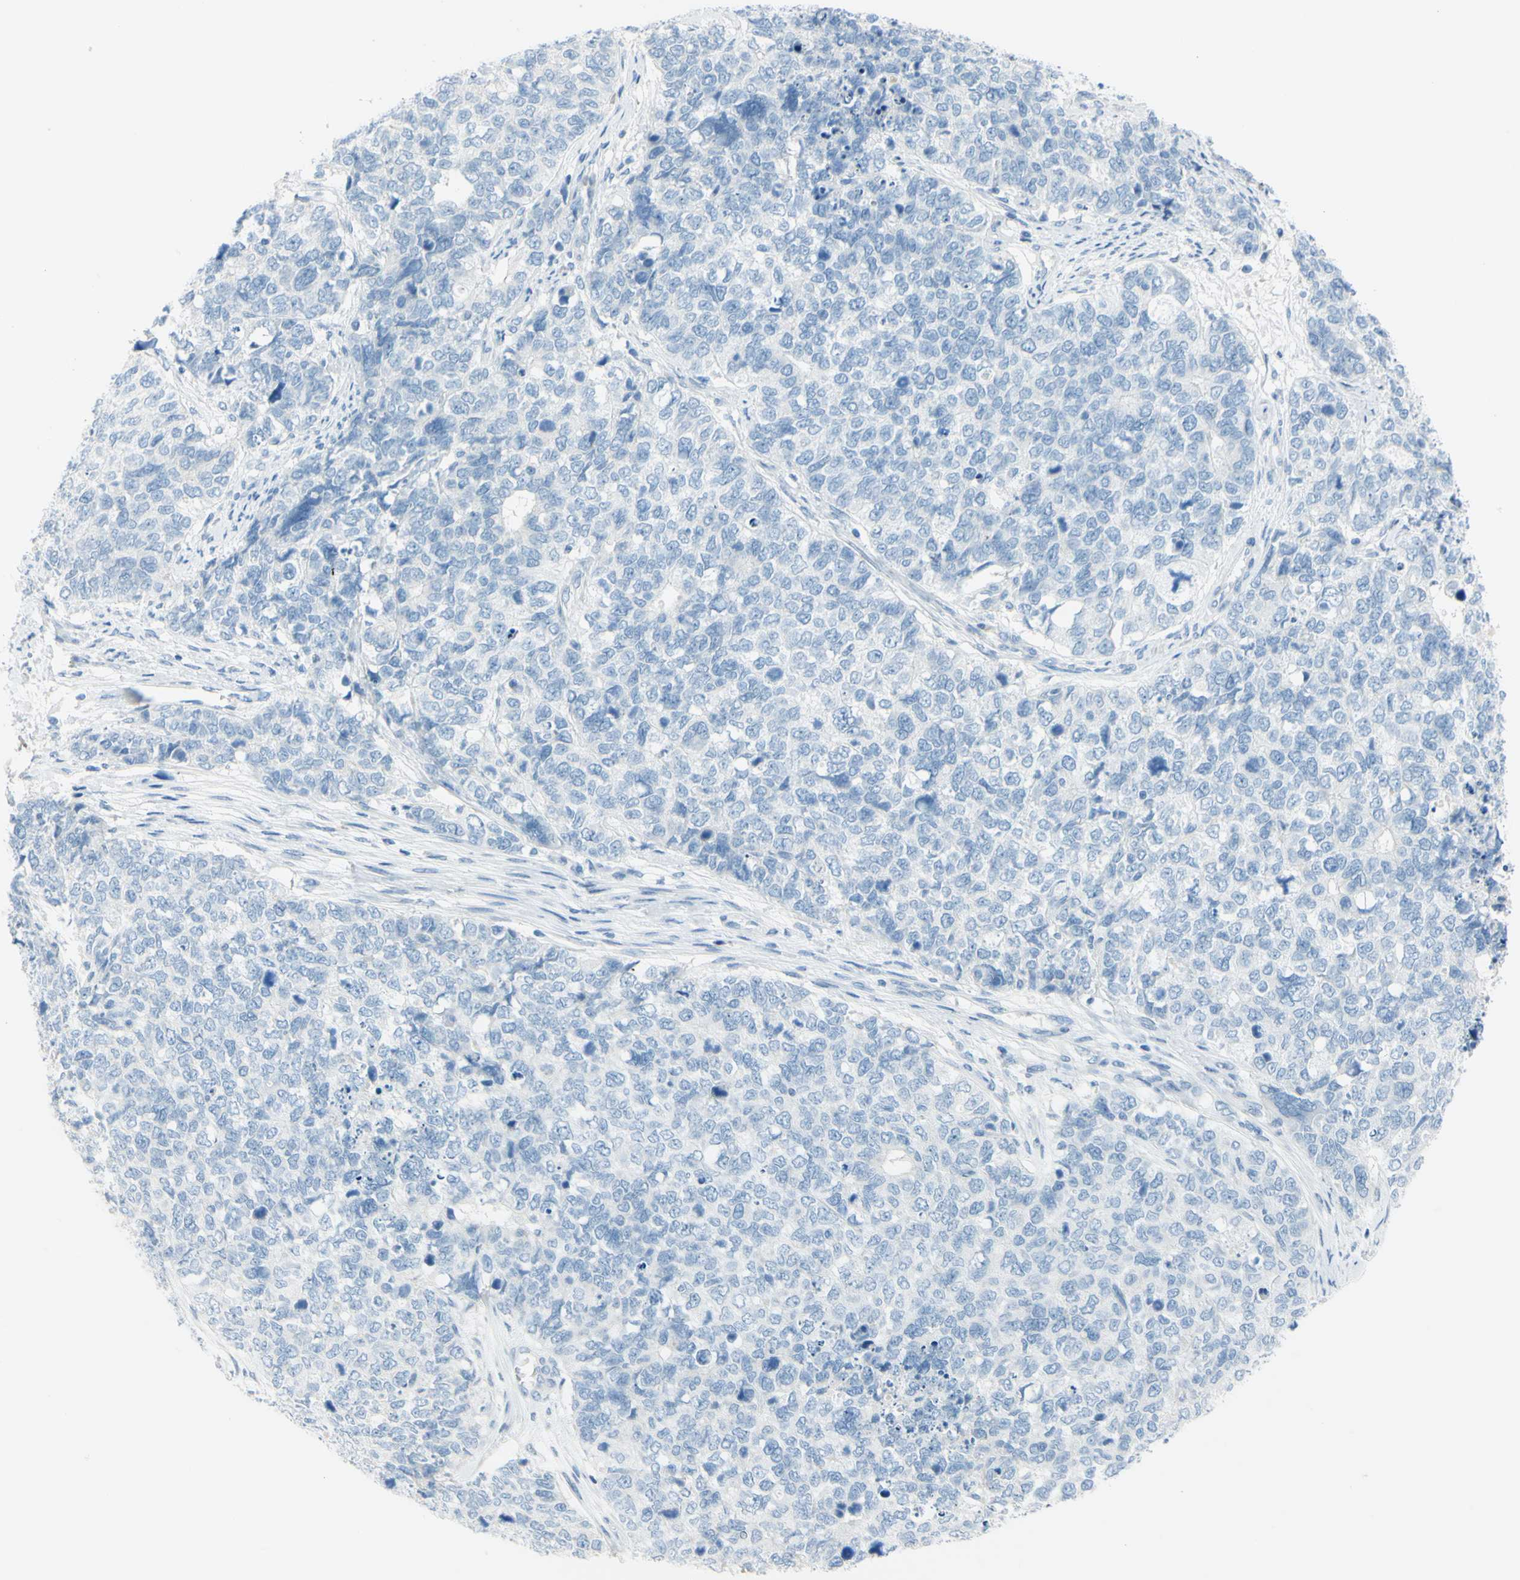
{"staining": {"intensity": "negative", "quantity": "none", "location": "none"}, "tissue": "cervical cancer", "cell_type": "Tumor cells", "image_type": "cancer", "snomed": [{"axis": "morphology", "description": "Squamous cell carcinoma, NOS"}, {"axis": "topography", "description": "Cervix"}], "caption": "This micrograph is of cervical cancer stained with immunohistochemistry to label a protein in brown with the nuclei are counter-stained blue. There is no staining in tumor cells.", "gene": "DCT", "patient": {"sex": "female", "age": 63}}